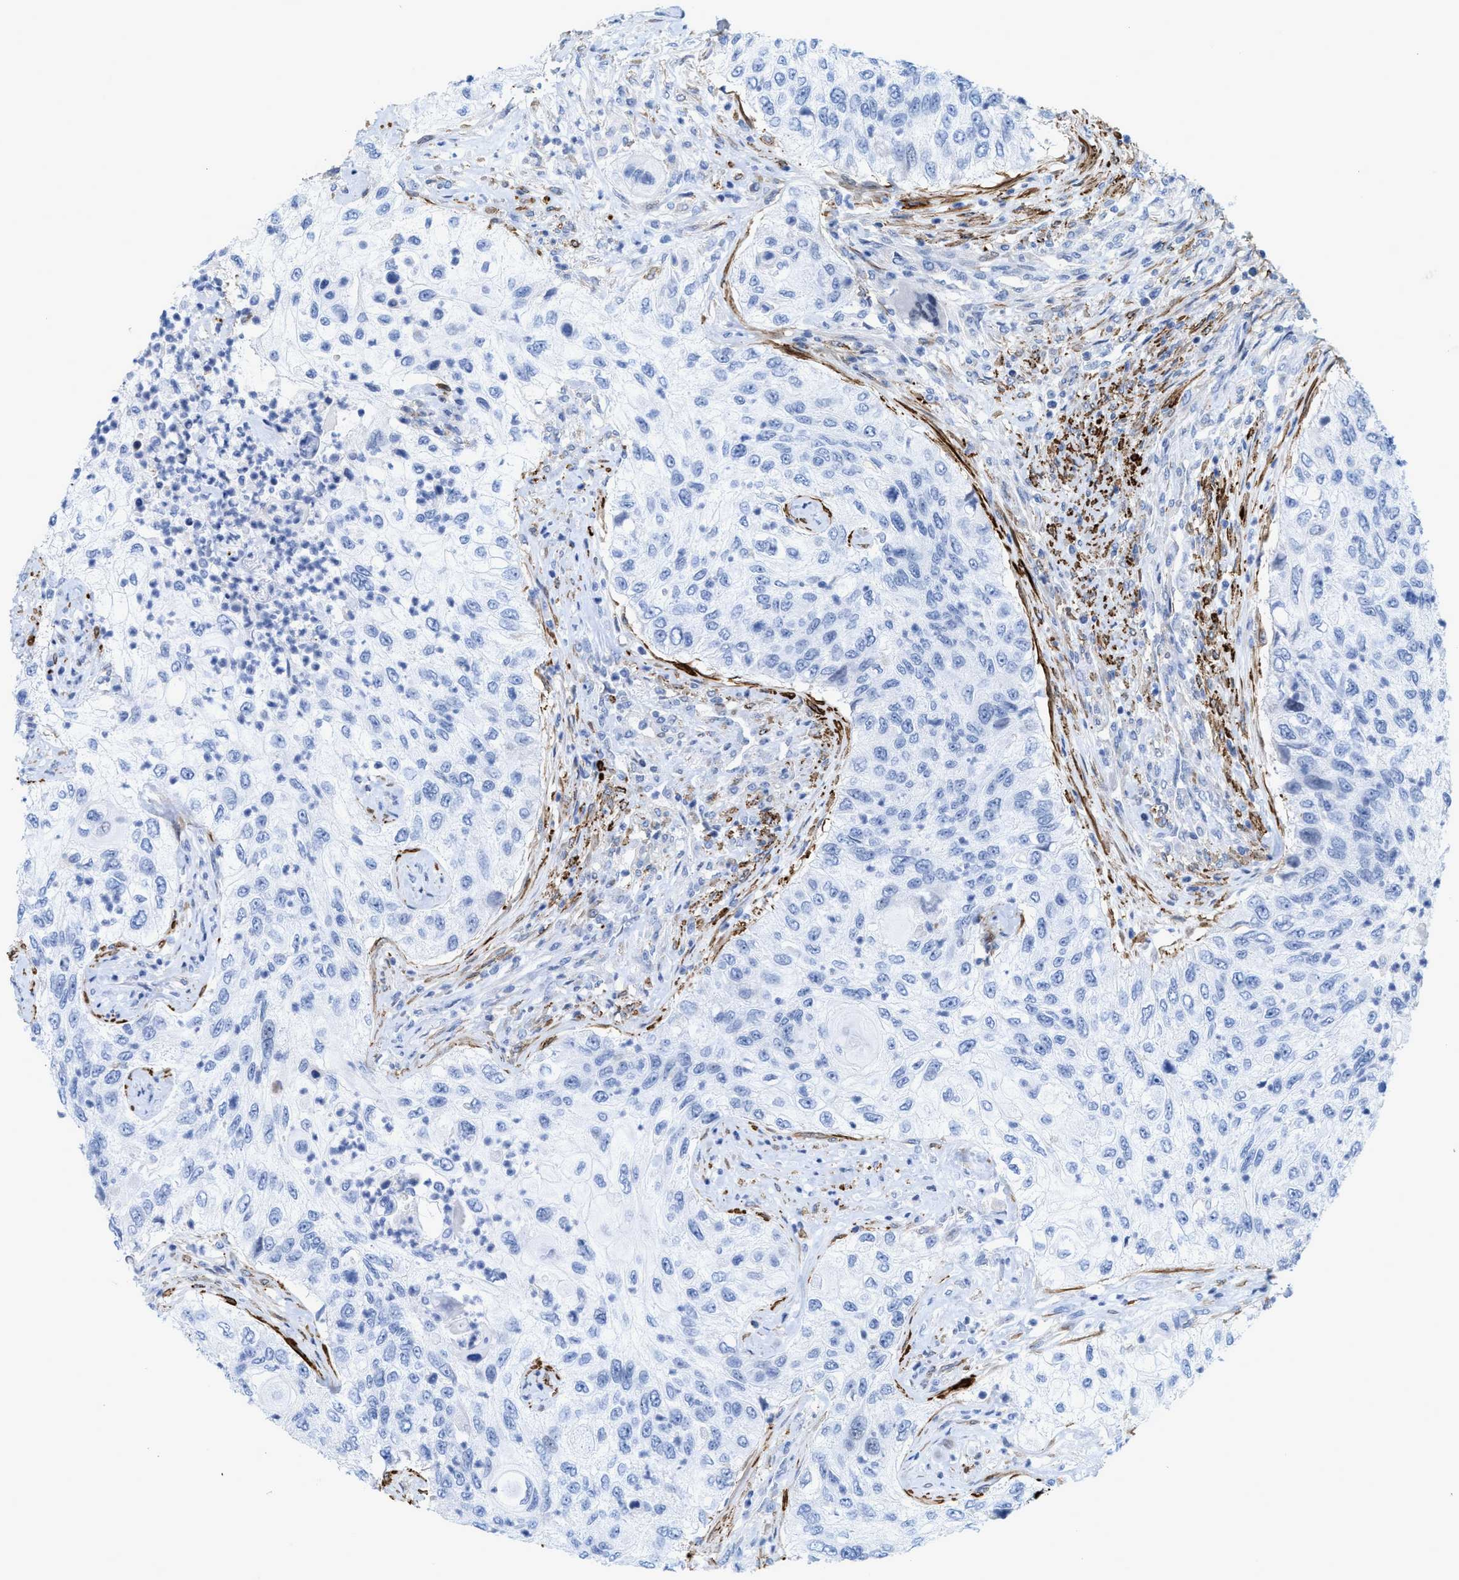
{"staining": {"intensity": "negative", "quantity": "none", "location": "none"}, "tissue": "urothelial cancer", "cell_type": "Tumor cells", "image_type": "cancer", "snomed": [{"axis": "morphology", "description": "Urothelial carcinoma, High grade"}, {"axis": "topography", "description": "Urinary bladder"}], "caption": "This histopathology image is of urothelial carcinoma (high-grade) stained with IHC to label a protein in brown with the nuclei are counter-stained blue. There is no staining in tumor cells.", "gene": "TAGLN", "patient": {"sex": "female", "age": 60}}